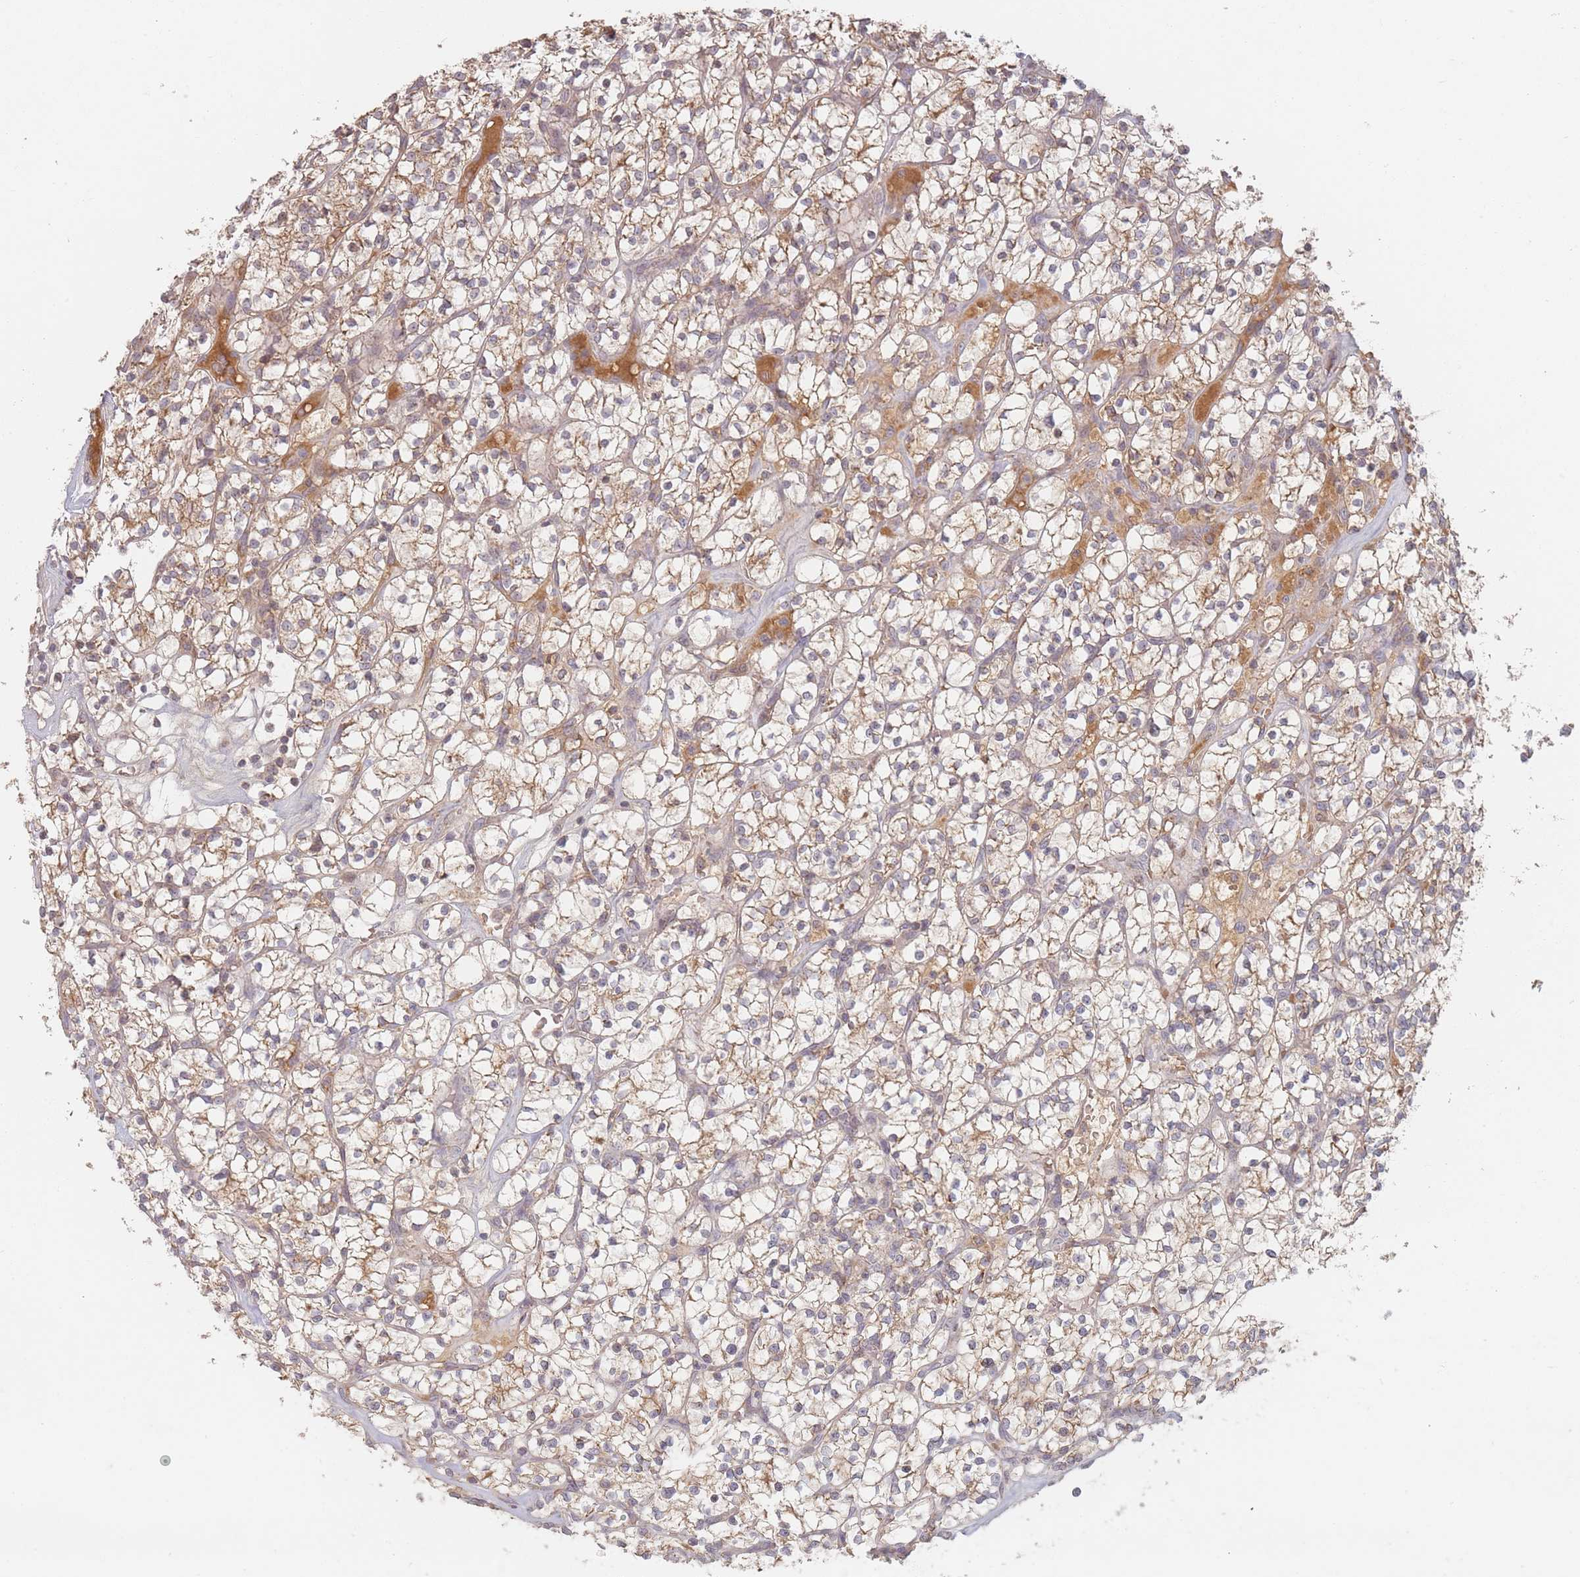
{"staining": {"intensity": "weak", "quantity": "25%-75%", "location": "cytoplasmic/membranous"}, "tissue": "renal cancer", "cell_type": "Tumor cells", "image_type": "cancer", "snomed": [{"axis": "morphology", "description": "Adenocarcinoma, NOS"}, {"axis": "topography", "description": "Kidney"}], "caption": "A histopathology image of renal cancer (adenocarcinoma) stained for a protein exhibits weak cytoplasmic/membranous brown staining in tumor cells.", "gene": "OR2M4", "patient": {"sex": "female", "age": 64}}